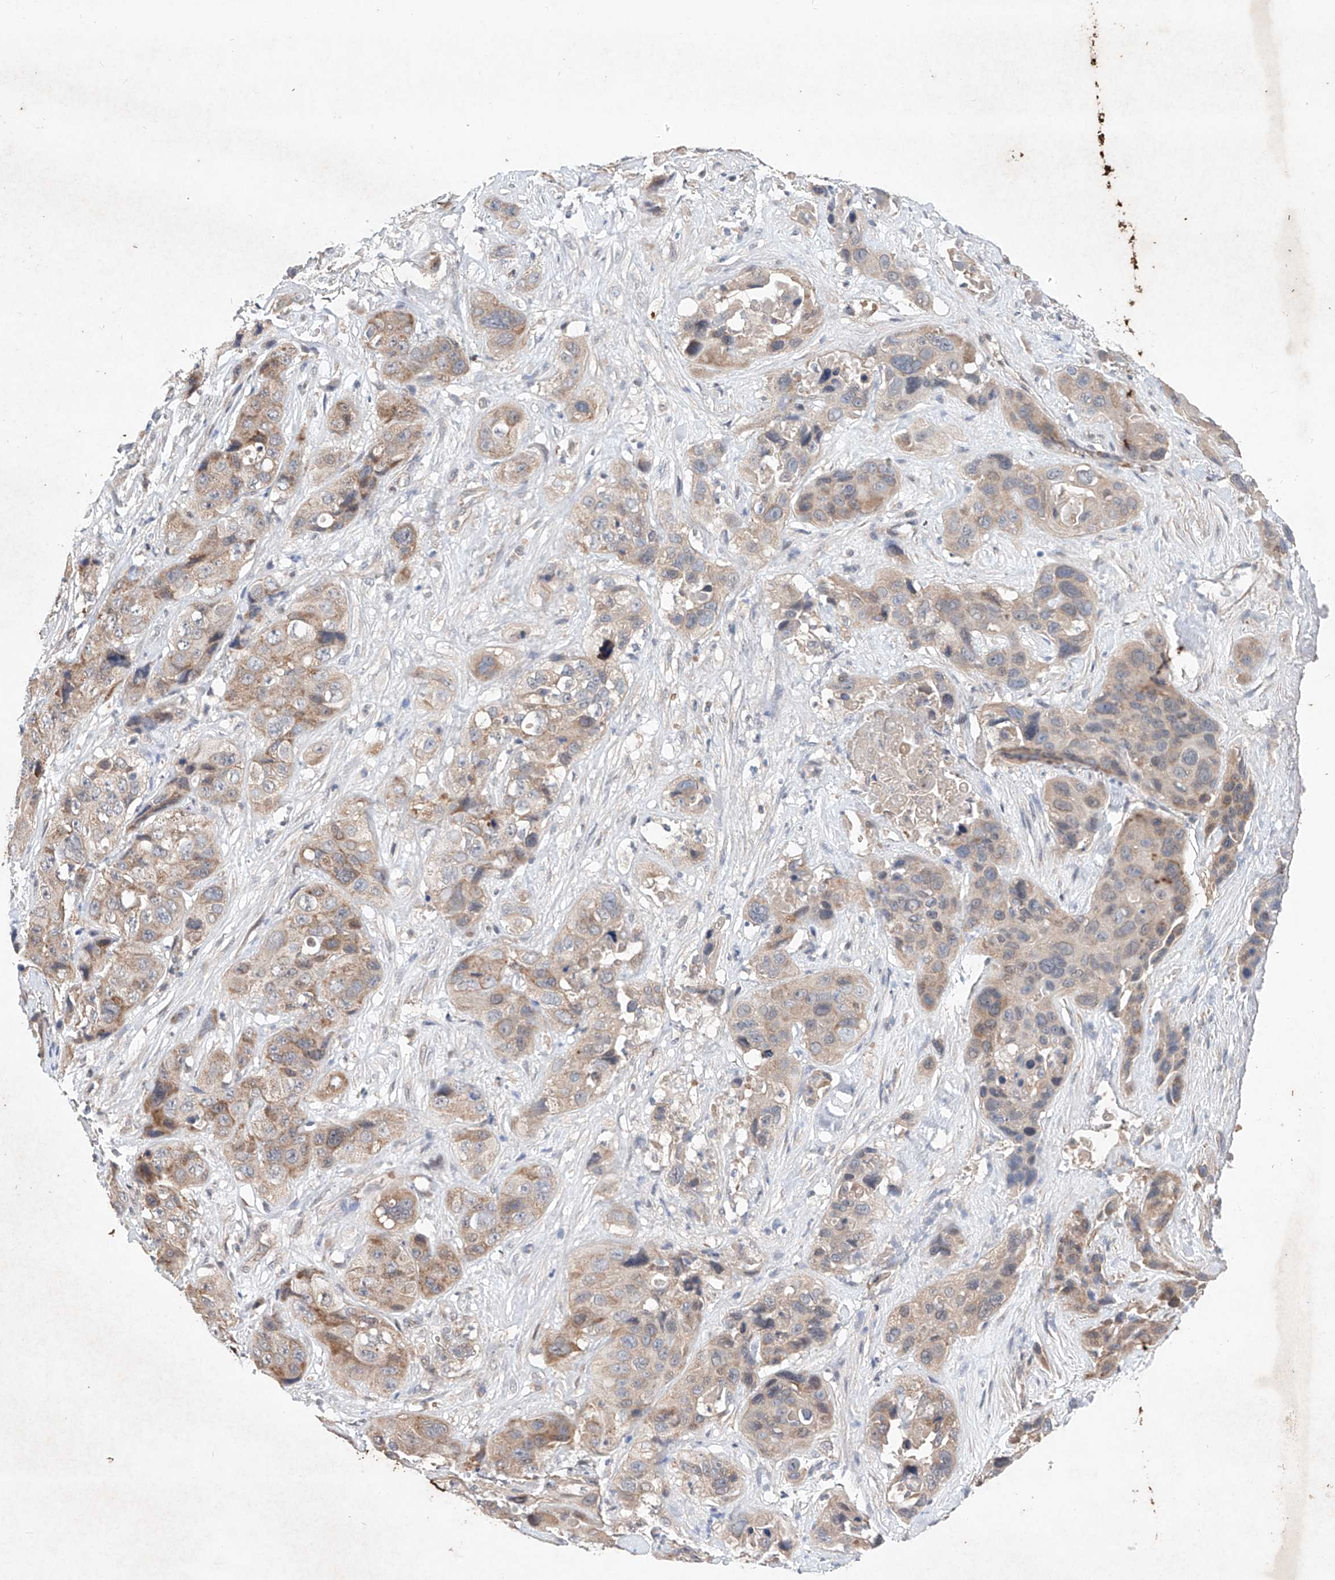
{"staining": {"intensity": "moderate", "quantity": "25%-75%", "location": "cytoplasmic/membranous"}, "tissue": "liver cancer", "cell_type": "Tumor cells", "image_type": "cancer", "snomed": [{"axis": "morphology", "description": "Cholangiocarcinoma"}, {"axis": "topography", "description": "Liver"}], "caption": "The photomicrograph displays a brown stain indicating the presence of a protein in the cytoplasmic/membranous of tumor cells in liver cancer.", "gene": "FASTK", "patient": {"sex": "female", "age": 61}}